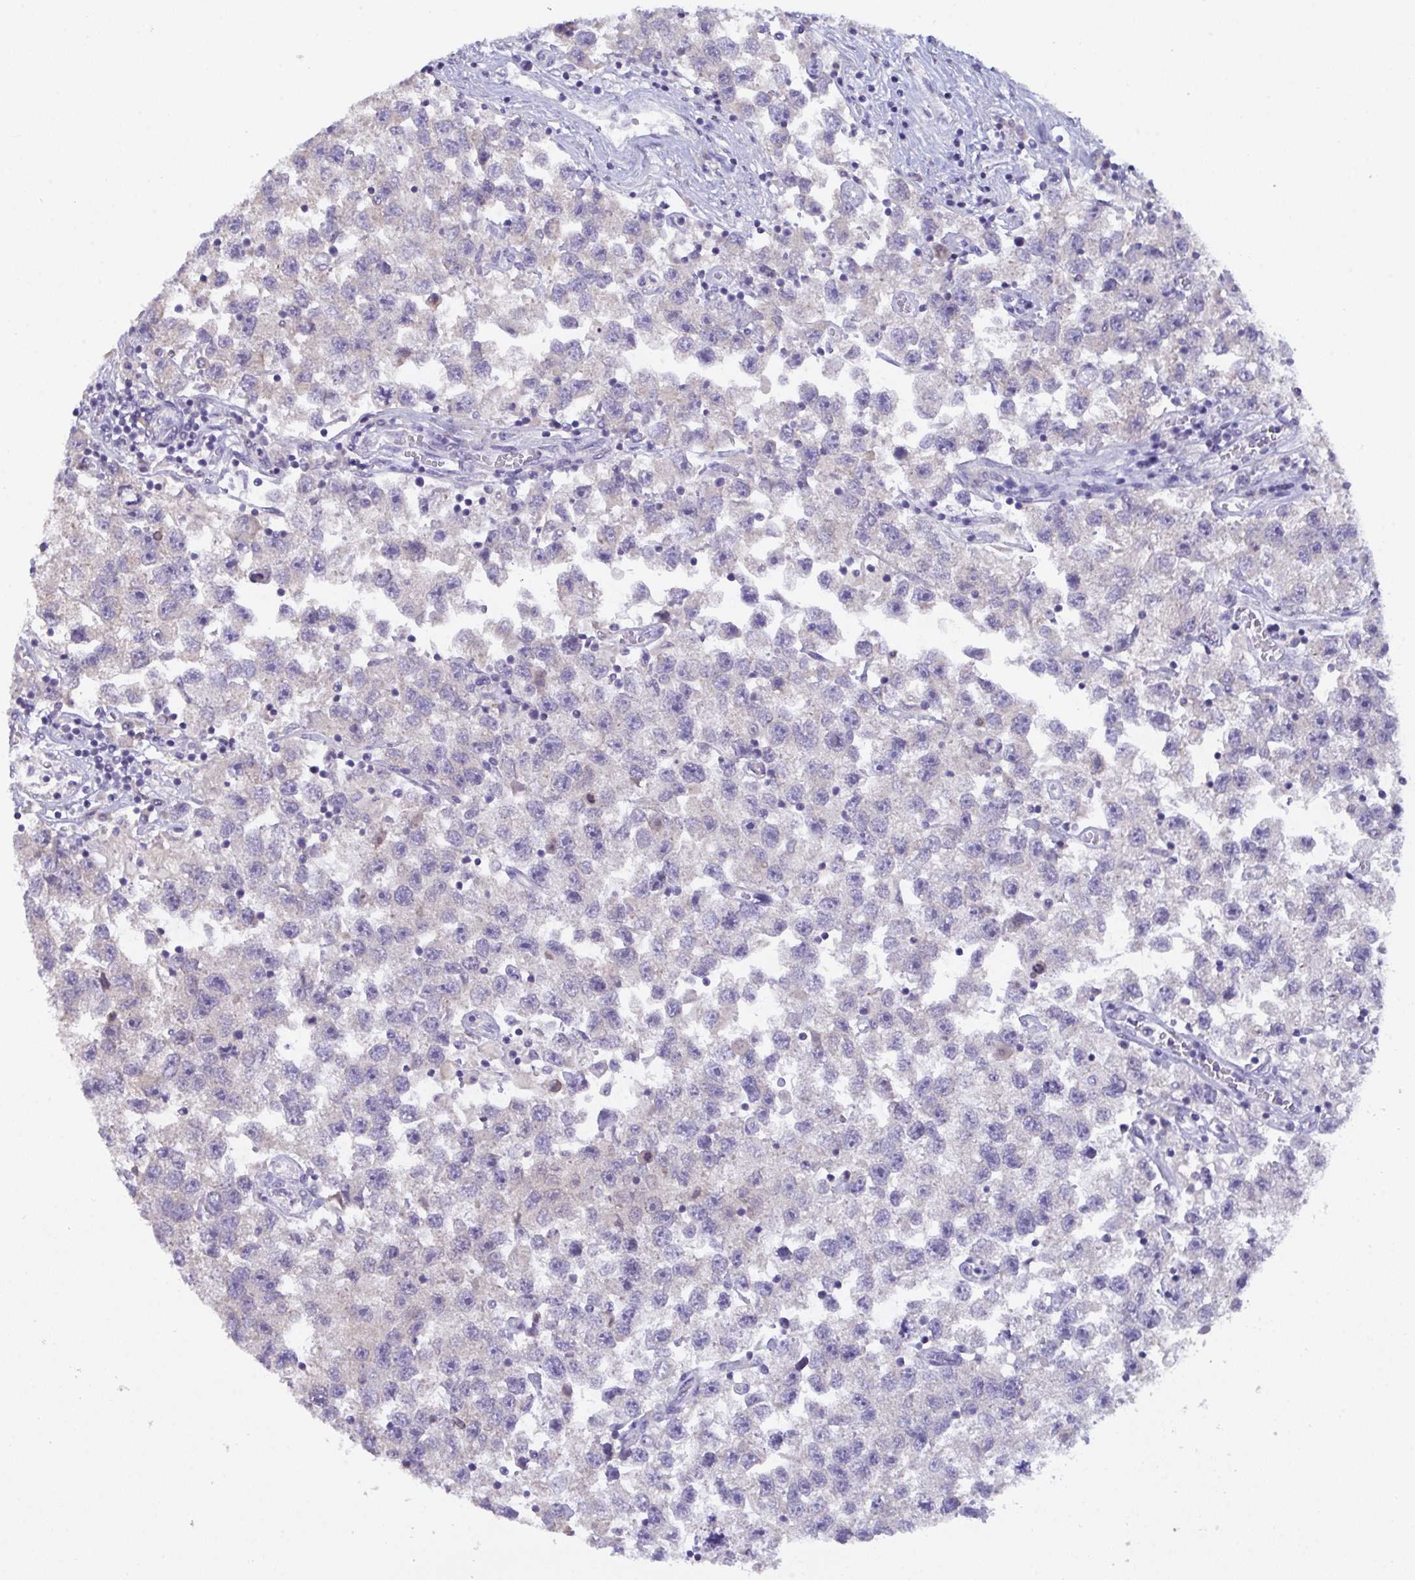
{"staining": {"intensity": "negative", "quantity": "none", "location": "none"}, "tissue": "testis cancer", "cell_type": "Tumor cells", "image_type": "cancer", "snomed": [{"axis": "morphology", "description": "Seminoma, NOS"}, {"axis": "topography", "description": "Testis"}], "caption": "DAB immunohistochemical staining of human seminoma (testis) reveals no significant staining in tumor cells.", "gene": "SERPINB13", "patient": {"sex": "male", "age": 26}}